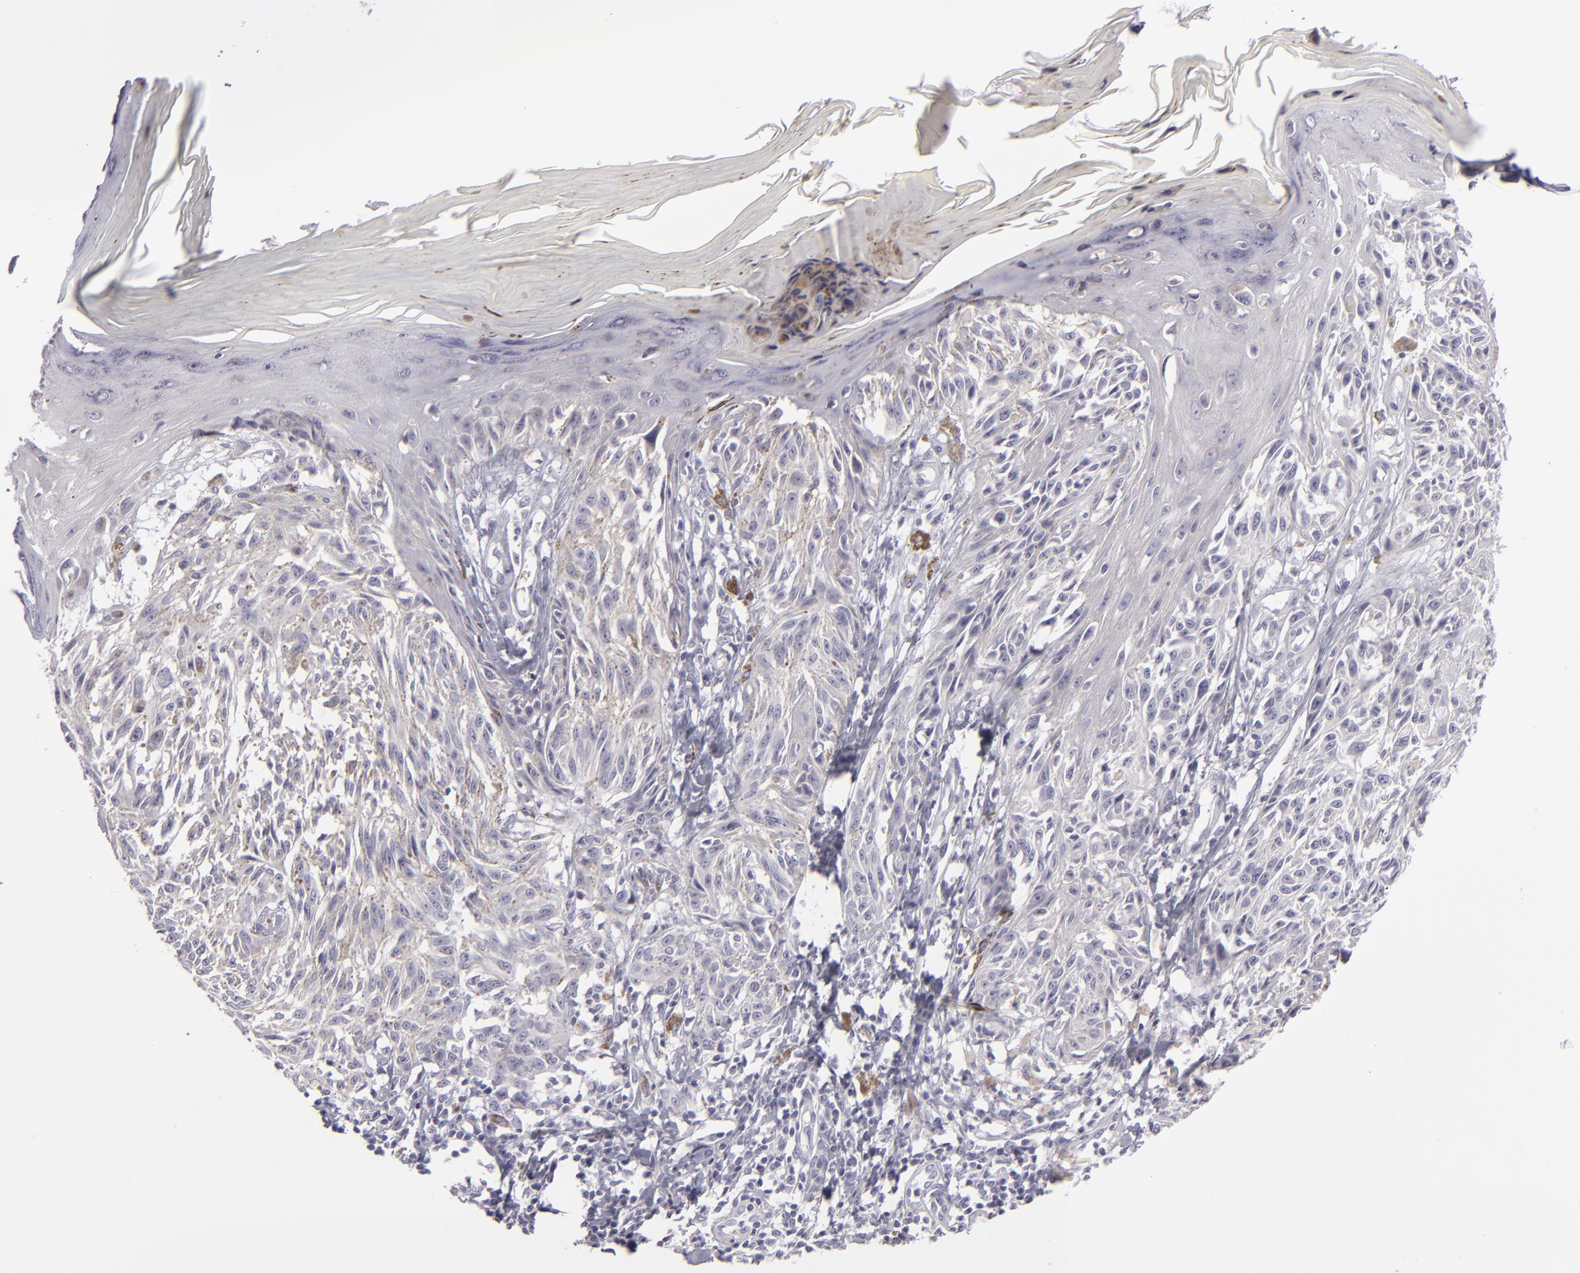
{"staining": {"intensity": "weak", "quantity": "25%-75%", "location": "cytoplasmic/membranous"}, "tissue": "melanoma", "cell_type": "Tumor cells", "image_type": "cancer", "snomed": [{"axis": "morphology", "description": "Malignant melanoma, NOS"}, {"axis": "topography", "description": "Skin"}], "caption": "Protein staining shows weak cytoplasmic/membranous positivity in about 25%-75% of tumor cells in melanoma.", "gene": "DLG4", "patient": {"sex": "female", "age": 77}}